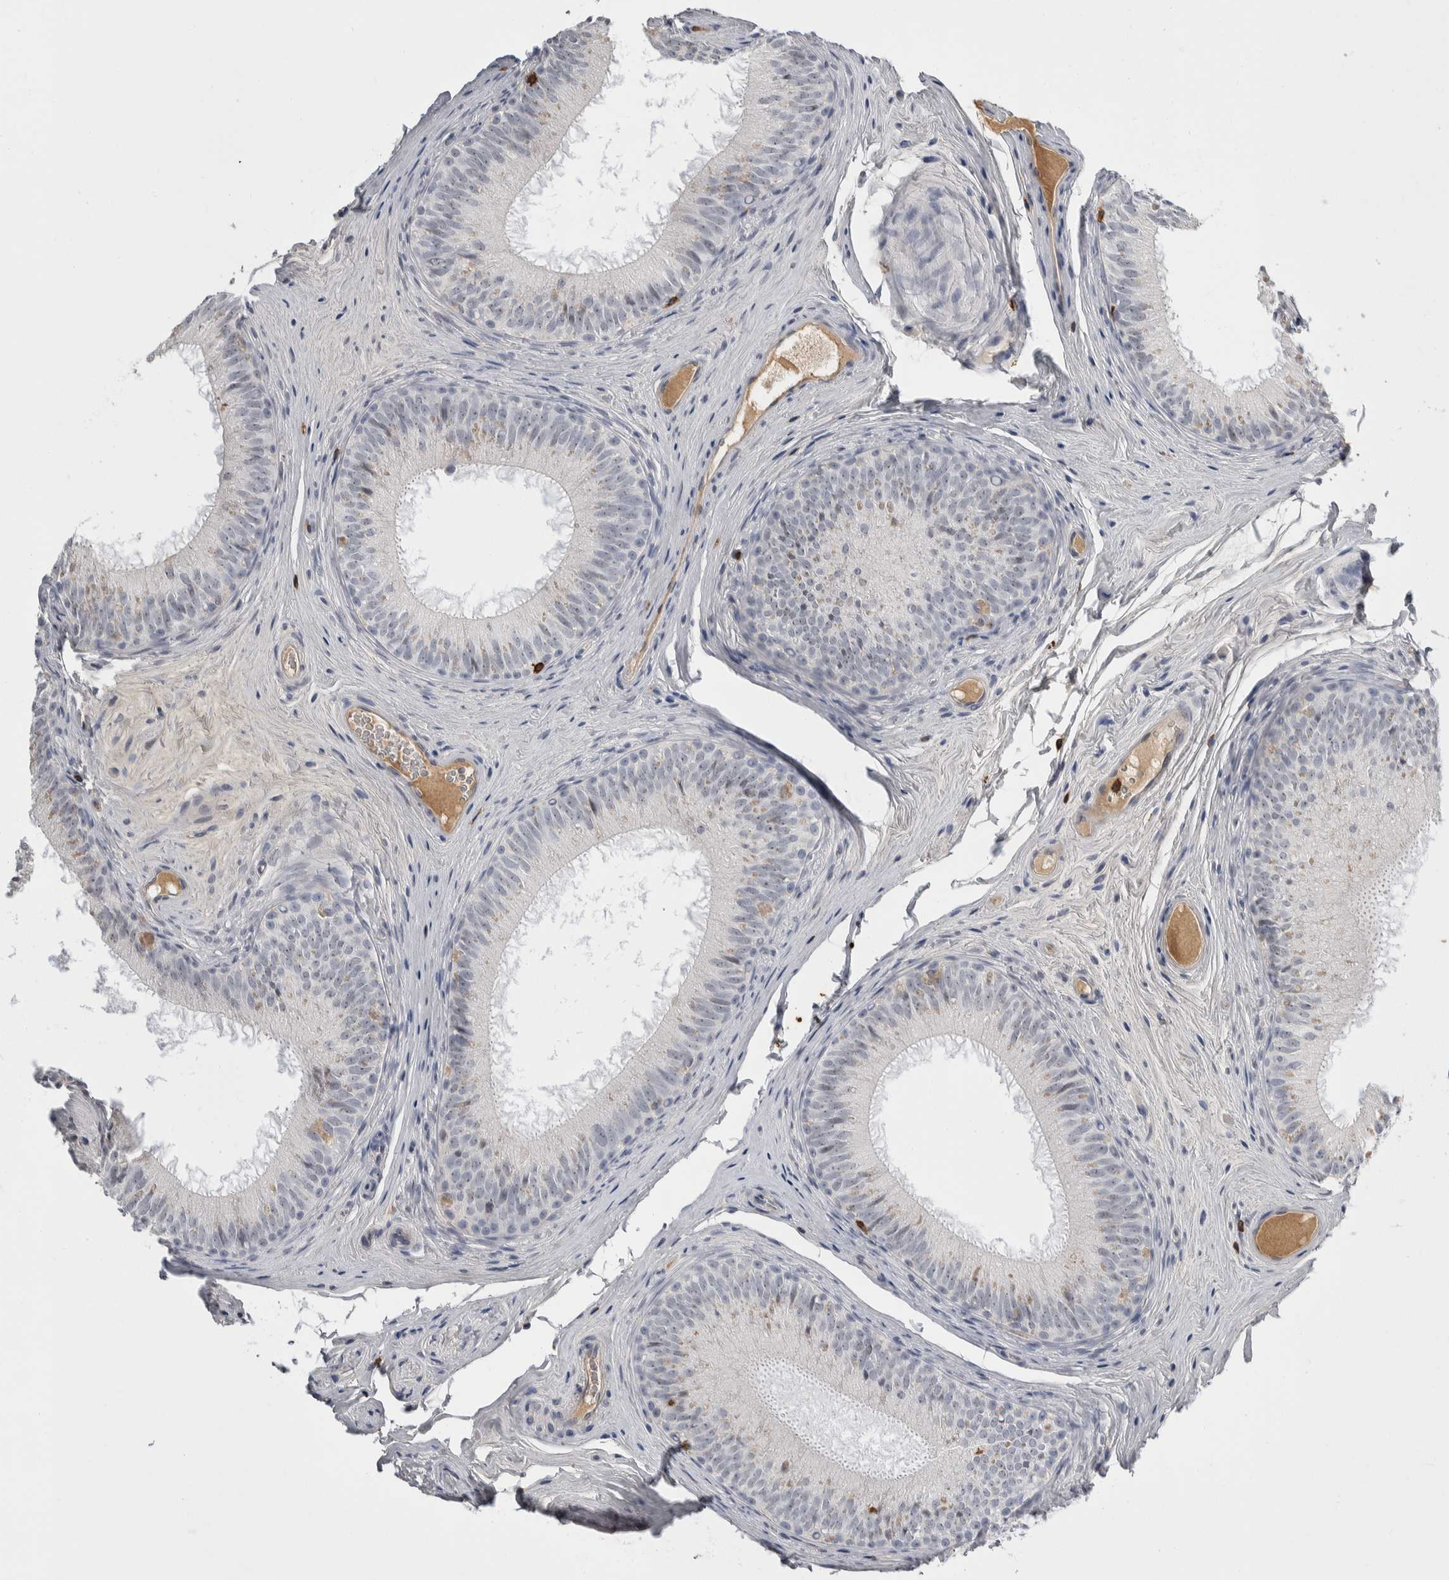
{"staining": {"intensity": "negative", "quantity": "none", "location": "none"}, "tissue": "epididymis", "cell_type": "Glandular cells", "image_type": "normal", "snomed": [{"axis": "morphology", "description": "Normal tissue, NOS"}, {"axis": "topography", "description": "Epididymis"}], "caption": "There is no significant expression in glandular cells of epididymis. (DAB (3,3'-diaminobenzidine) IHC, high magnification).", "gene": "CEP295NL", "patient": {"sex": "male", "age": 32}}